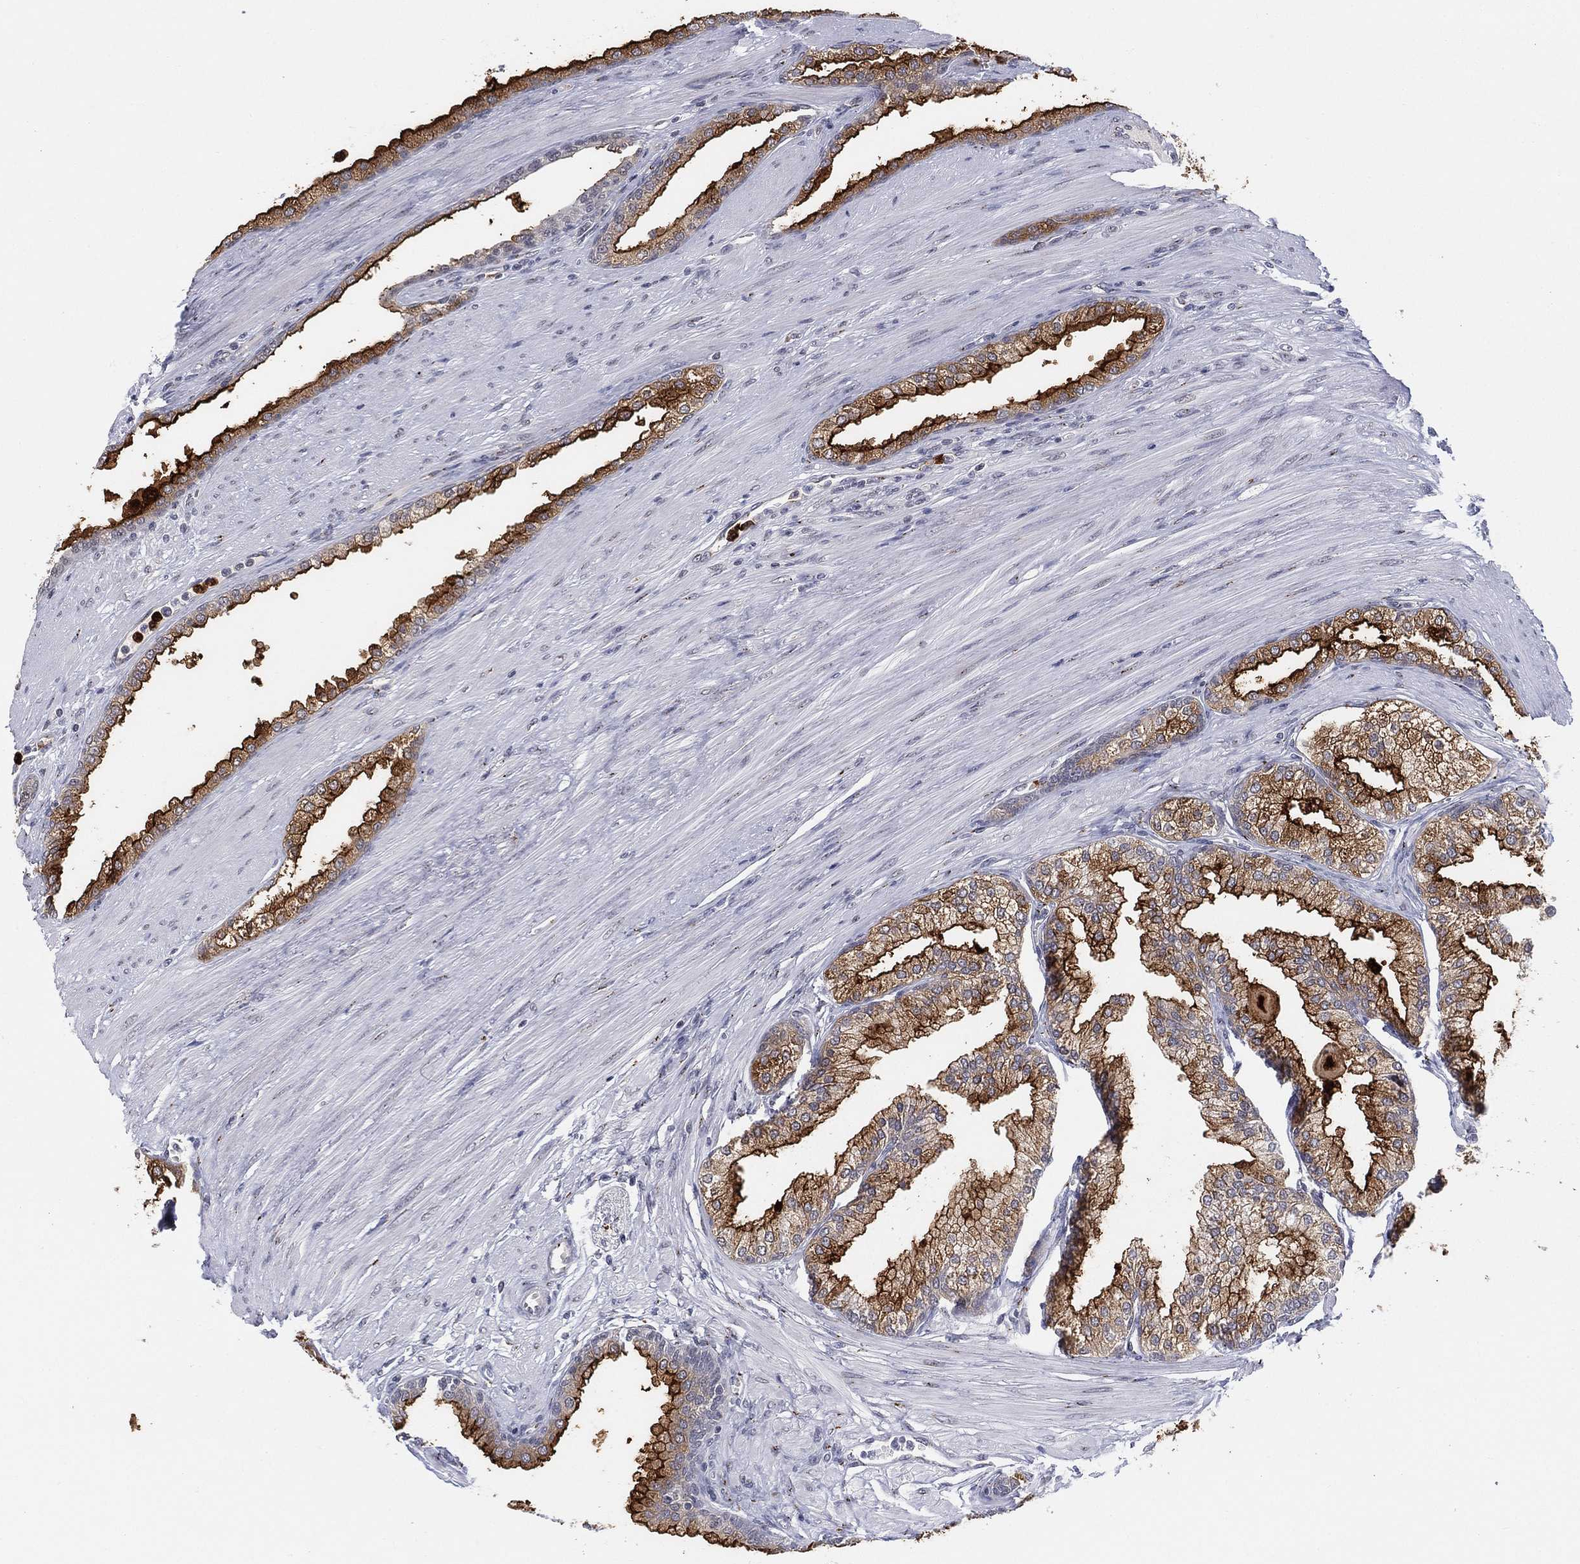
{"staining": {"intensity": "strong", "quantity": "<25%", "location": "cytoplasmic/membranous"}, "tissue": "prostate cancer", "cell_type": "Tumor cells", "image_type": "cancer", "snomed": [{"axis": "morphology", "description": "Adenocarcinoma, NOS"}, {"axis": "topography", "description": "Prostate"}], "caption": "Prostate cancer (adenocarcinoma) stained for a protein (brown) demonstrates strong cytoplasmic/membranous positive positivity in approximately <25% of tumor cells.", "gene": "CD177", "patient": {"sex": "male", "age": 67}}